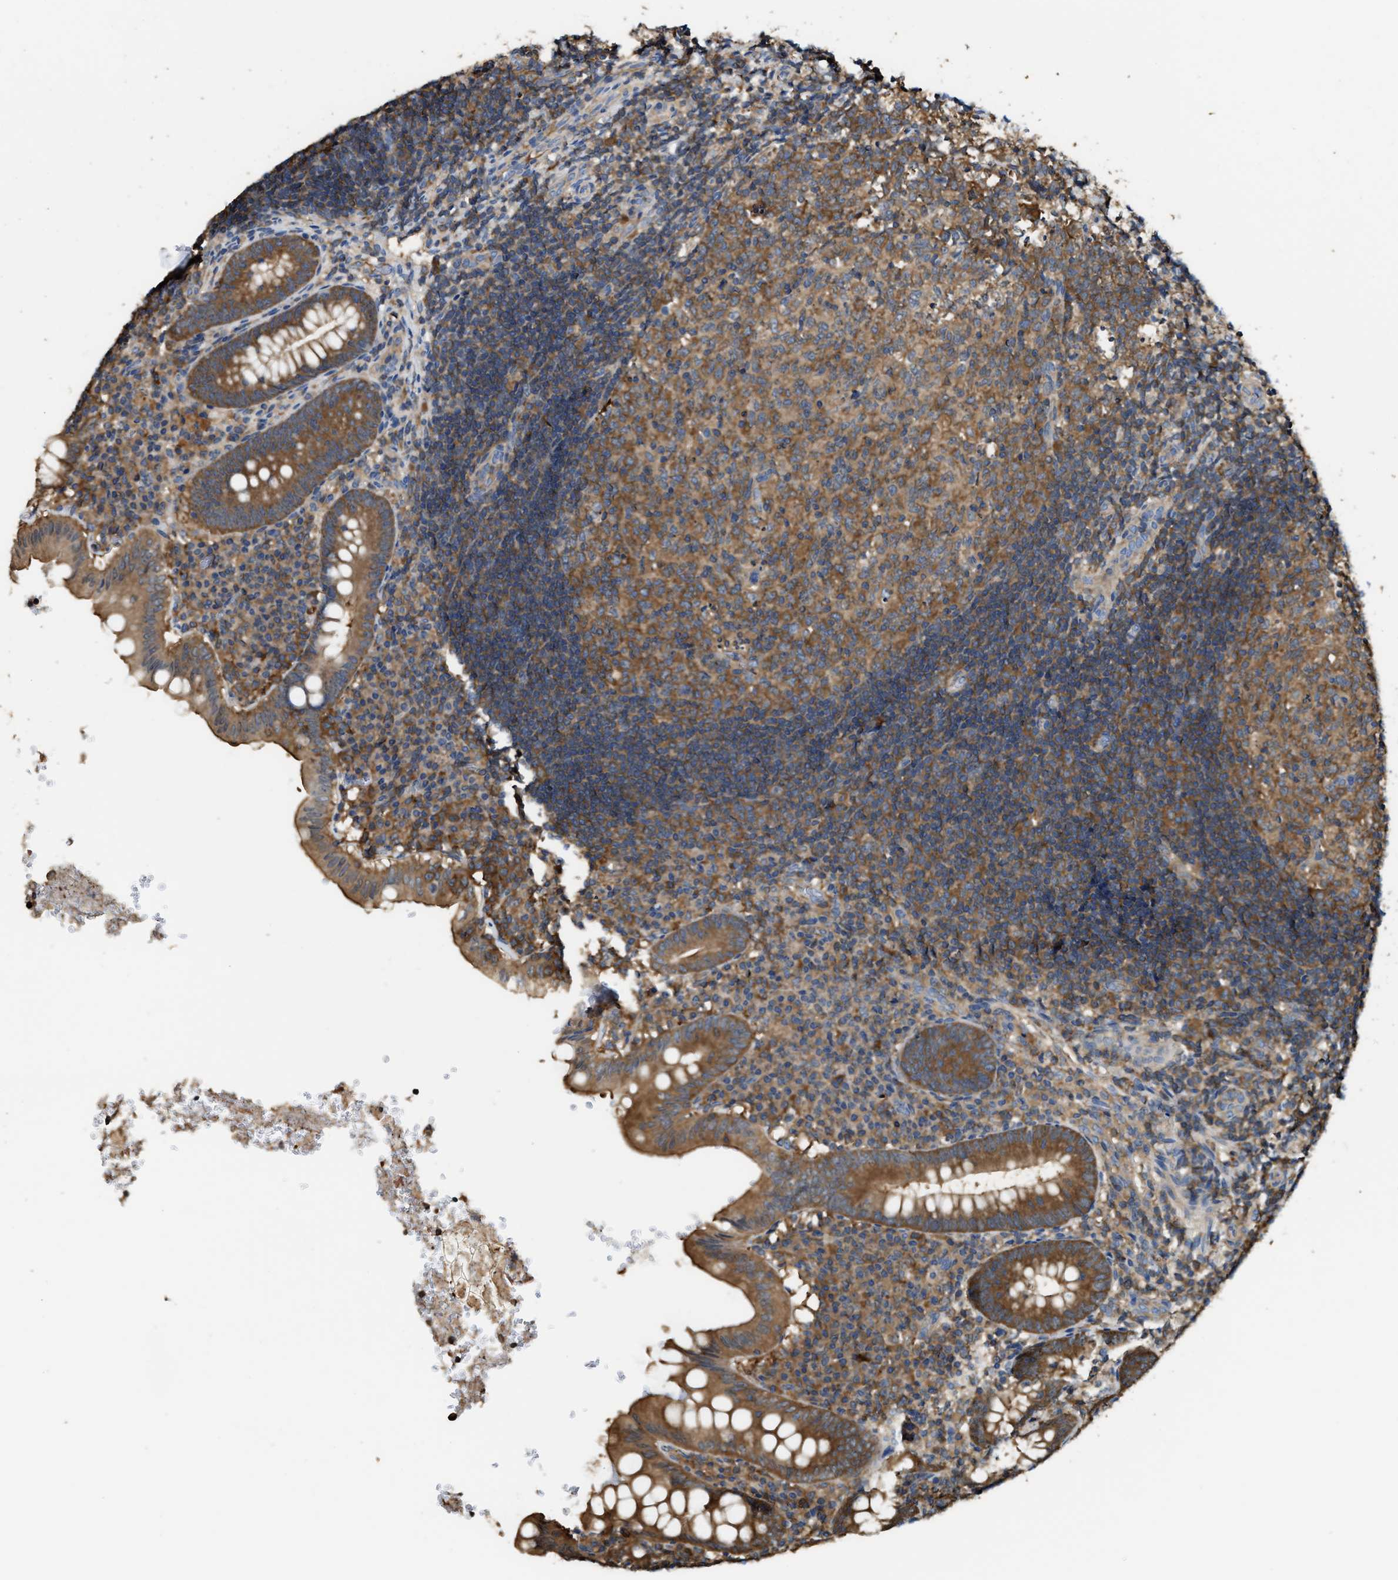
{"staining": {"intensity": "strong", "quantity": ">75%", "location": "cytoplasmic/membranous"}, "tissue": "appendix", "cell_type": "Glandular cells", "image_type": "normal", "snomed": [{"axis": "morphology", "description": "Normal tissue, NOS"}, {"axis": "topography", "description": "Appendix"}], "caption": "DAB (3,3'-diaminobenzidine) immunohistochemical staining of unremarkable appendix exhibits strong cytoplasmic/membranous protein expression in about >75% of glandular cells.", "gene": "ATIC", "patient": {"sex": "male", "age": 8}}